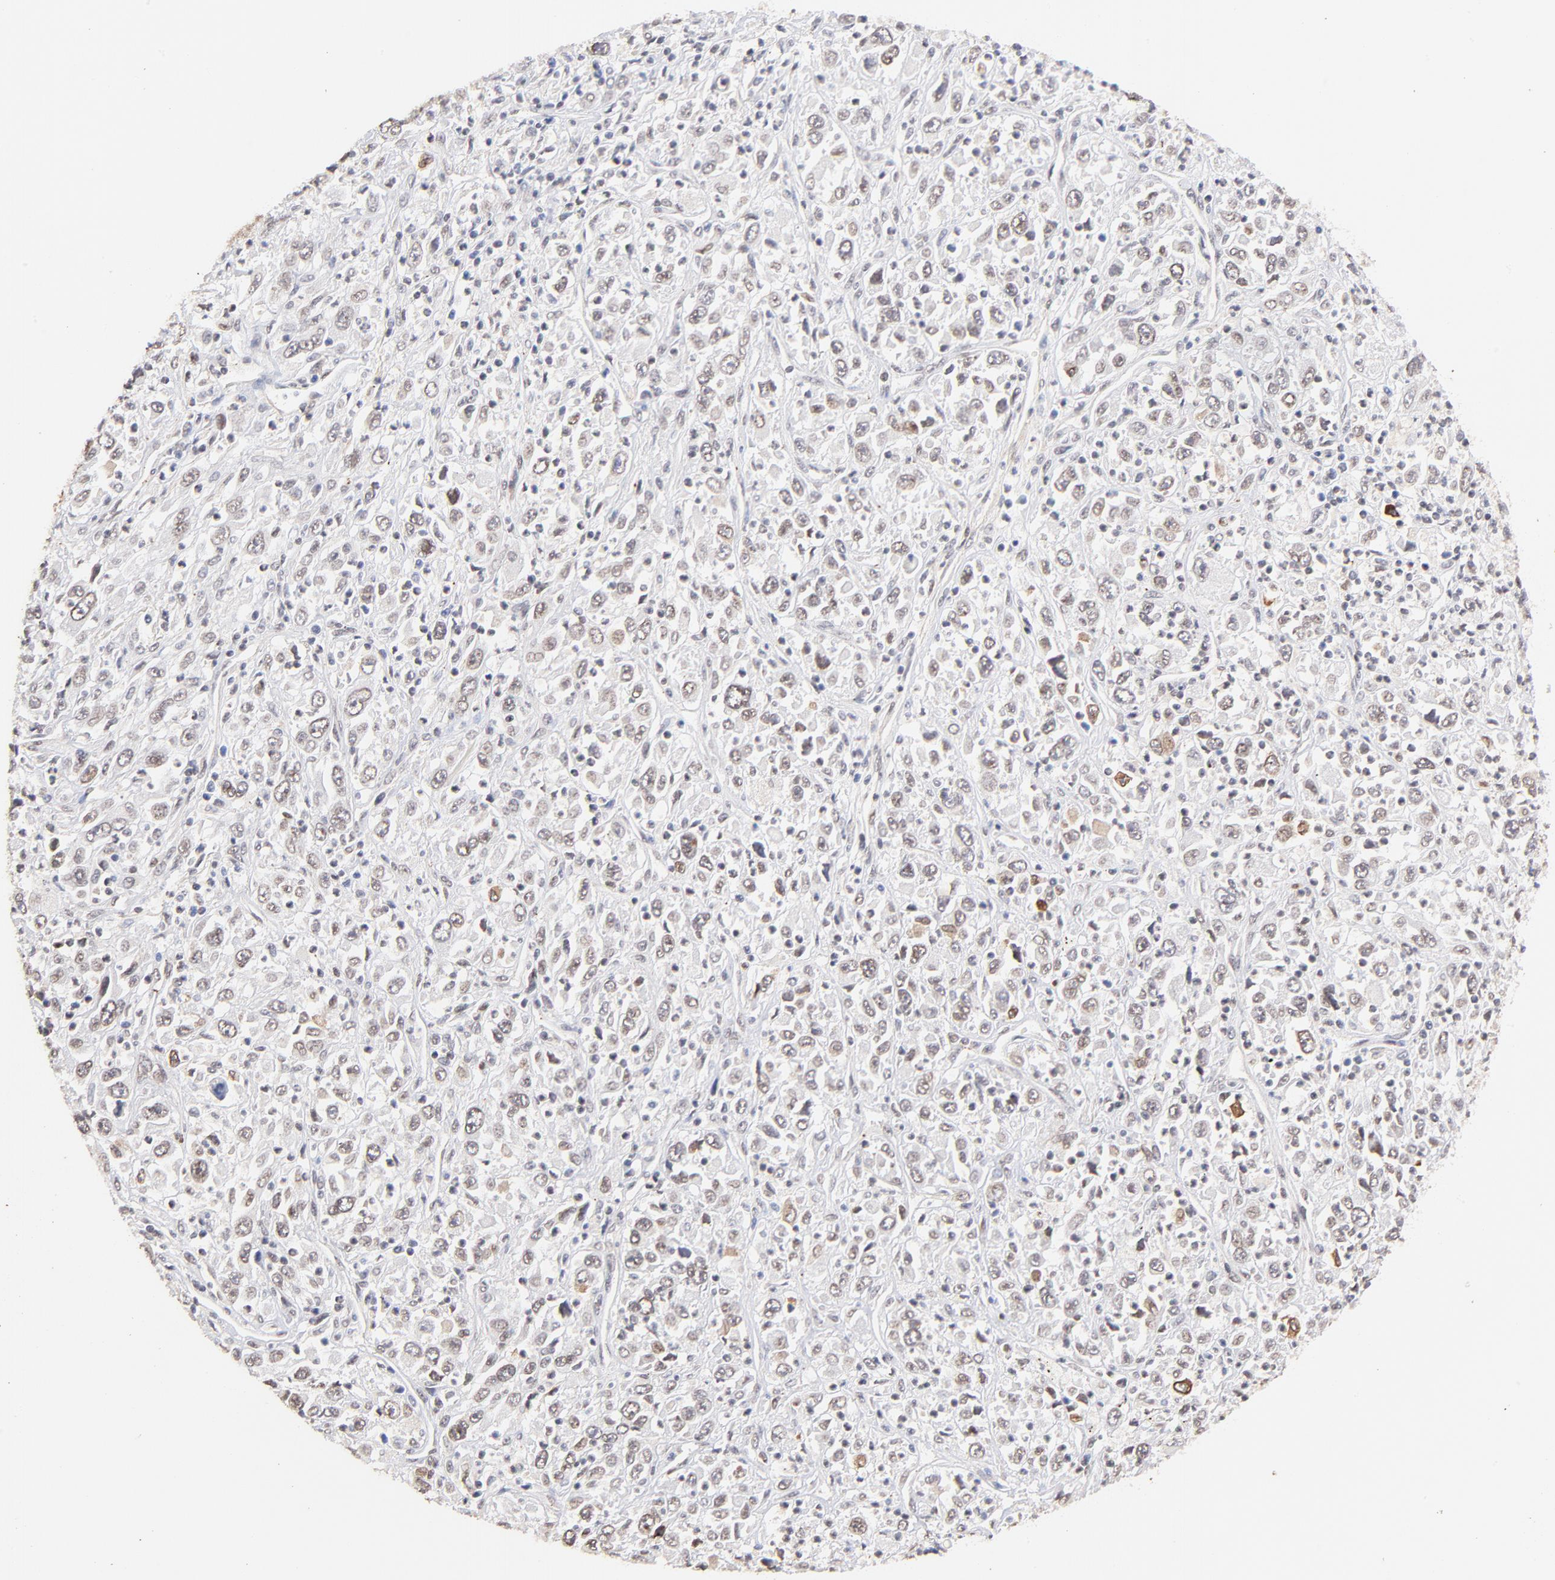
{"staining": {"intensity": "weak", "quantity": "25%-75%", "location": "nuclear"}, "tissue": "melanoma", "cell_type": "Tumor cells", "image_type": "cancer", "snomed": [{"axis": "morphology", "description": "Malignant melanoma, Metastatic site"}, {"axis": "topography", "description": "Skin"}], "caption": "This is a photomicrograph of IHC staining of melanoma, which shows weak expression in the nuclear of tumor cells.", "gene": "ZFP92", "patient": {"sex": "female", "age": 56}}